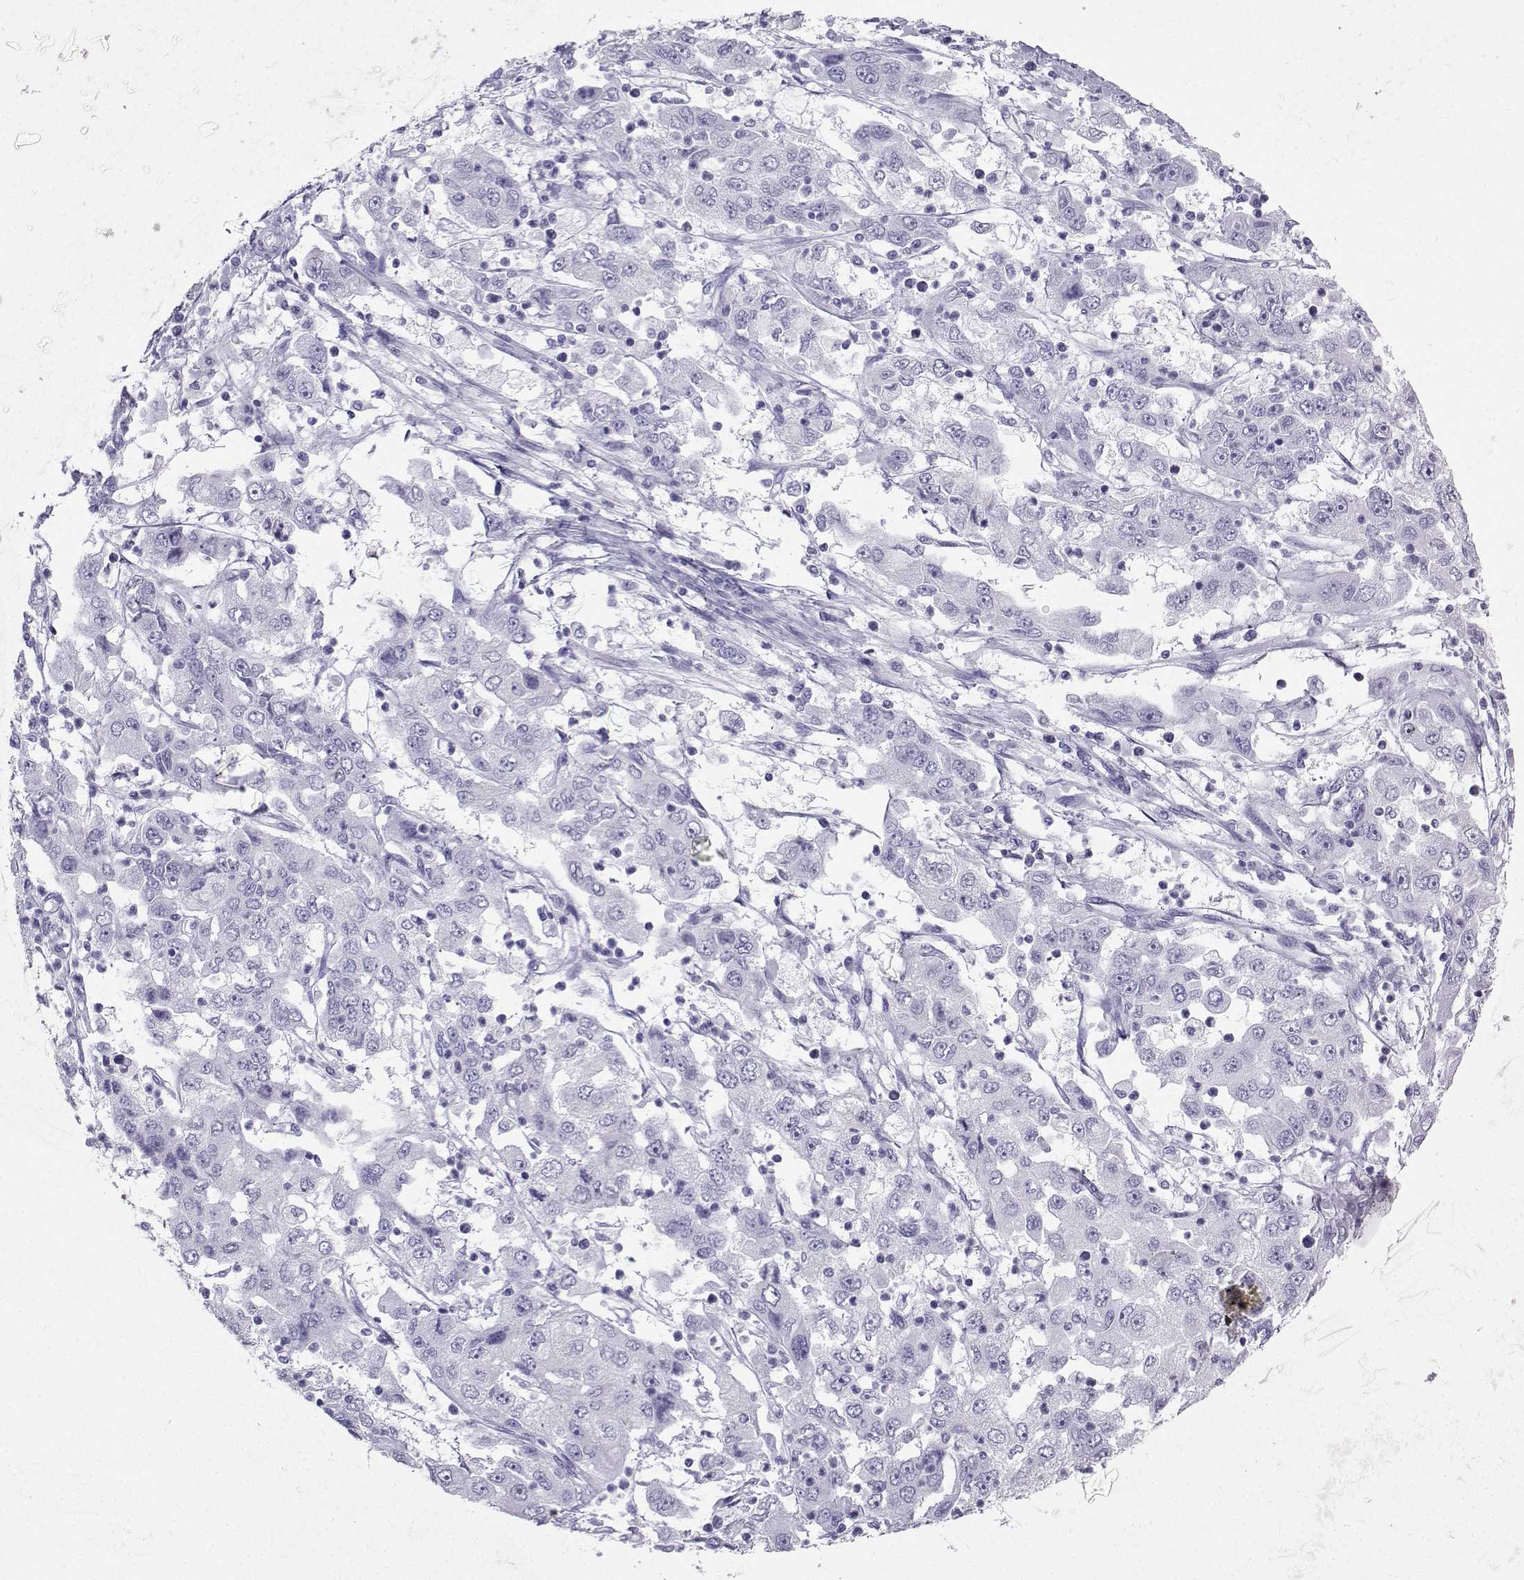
{"staining": {"intensity": "negative", "quantity": "none", "location": "none"}, "tissue": "cervical cancer", "cell_type": "Tumor cells", "image_type": "cancer", "snomed": [{"axis": "morphology", "description": "Squamous cell carcinoma, NOS"}, {"axis": "topography", "description": "Cervix"}], "caption": "IHC histopathology image of human squamous cell carcinoma (cervical) stained for a protein (brown), which reveals no expression in tumor cells.", "gene": "IQCD", "patient": {"sex": "female", "age": 36}}